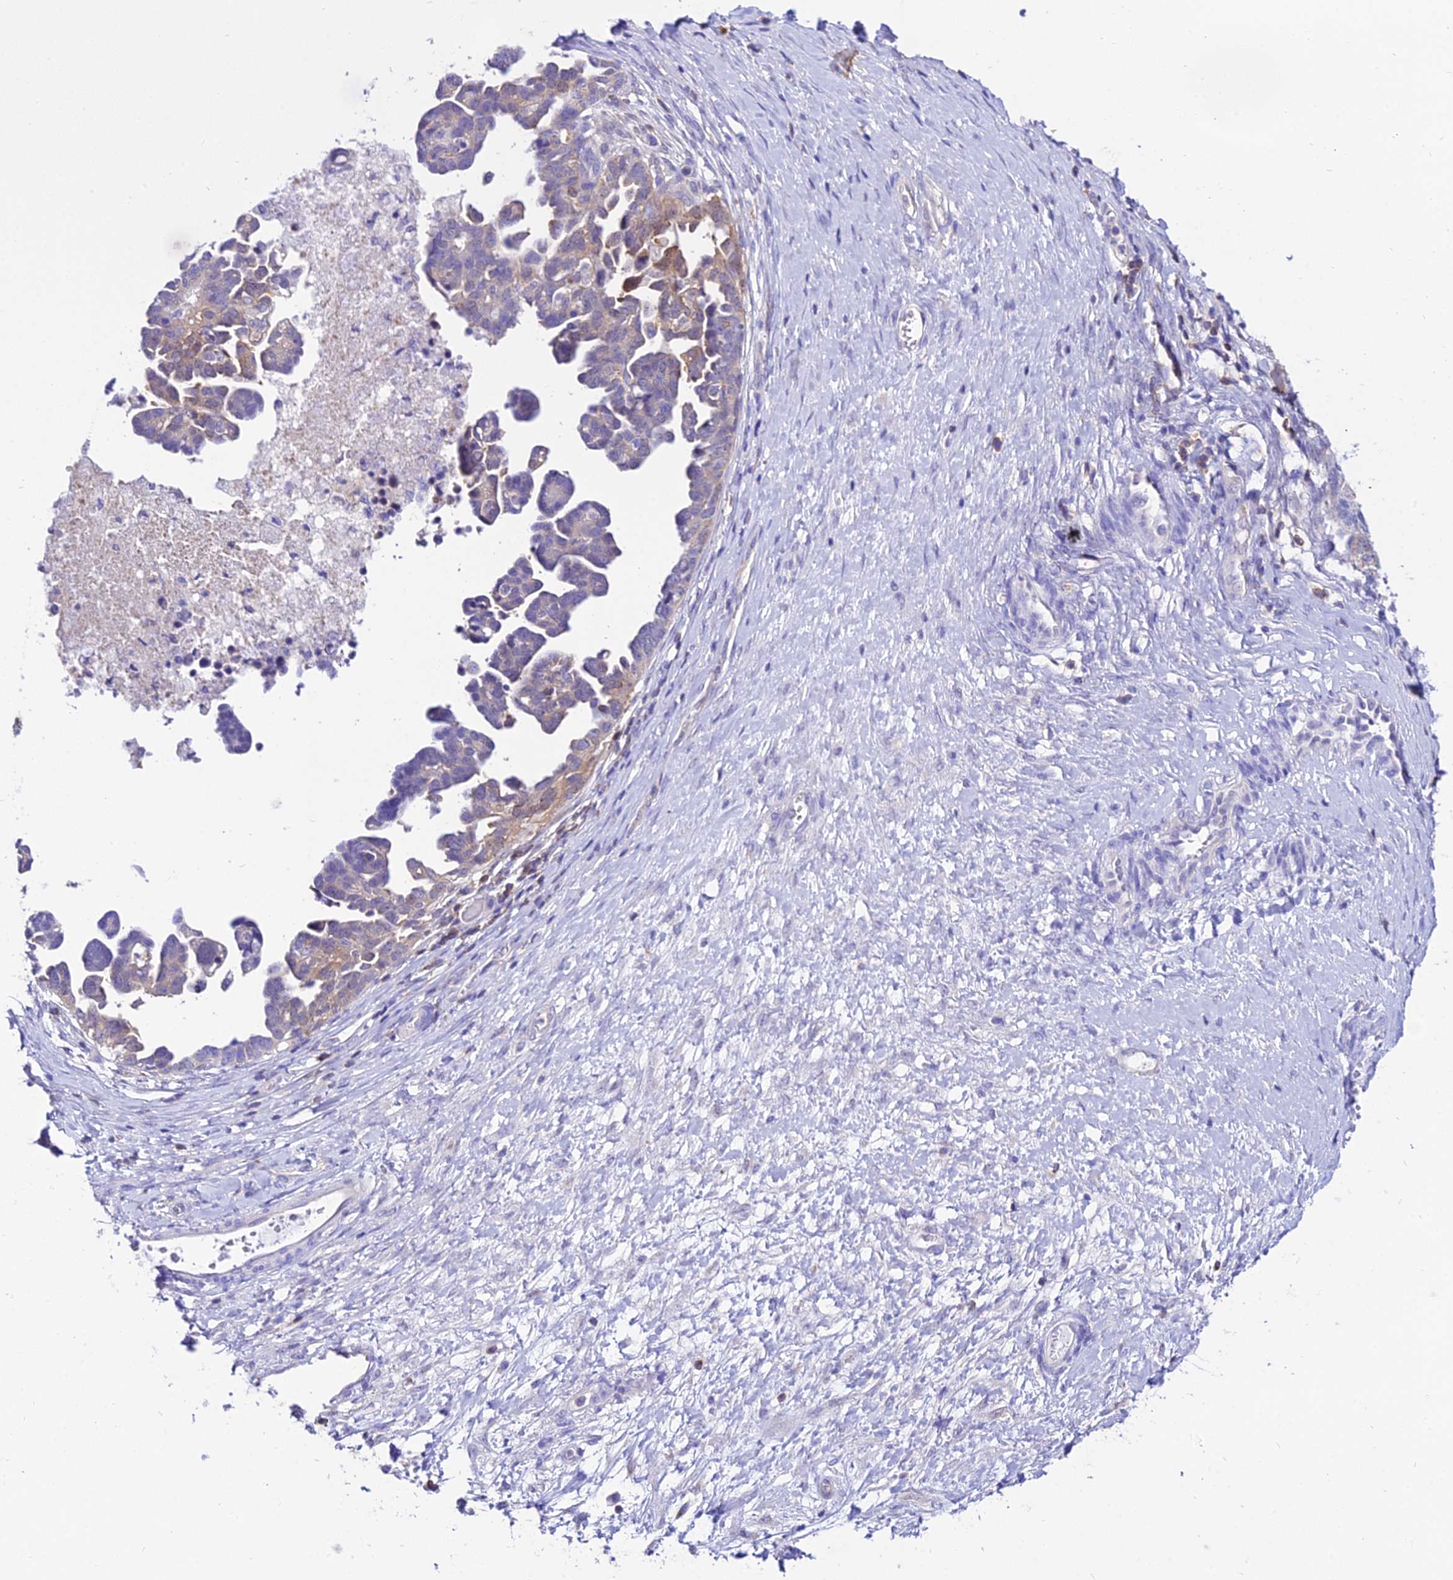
{"staining": {"intensity": "weak", "quantity": "<25%", "location": "cytoplasmic/membranous"}, "tissue": "ovarian cancer", "cell_type": "Tumor cells", "image_type": "cancer", "snomed": [{"axis": "morphology", "description": "Cystadenocarcinoma, serous, NOS"}, {"axis": "topography", "description": "Ovary"}], "caption": "The immunohistochemistry (IHC) image has no significant positivity in tumor cells of ovarian serous cystadenocarcinoma tissue.", "gene": "S100A16", "patient": {"sex": "female", "age": 54}}